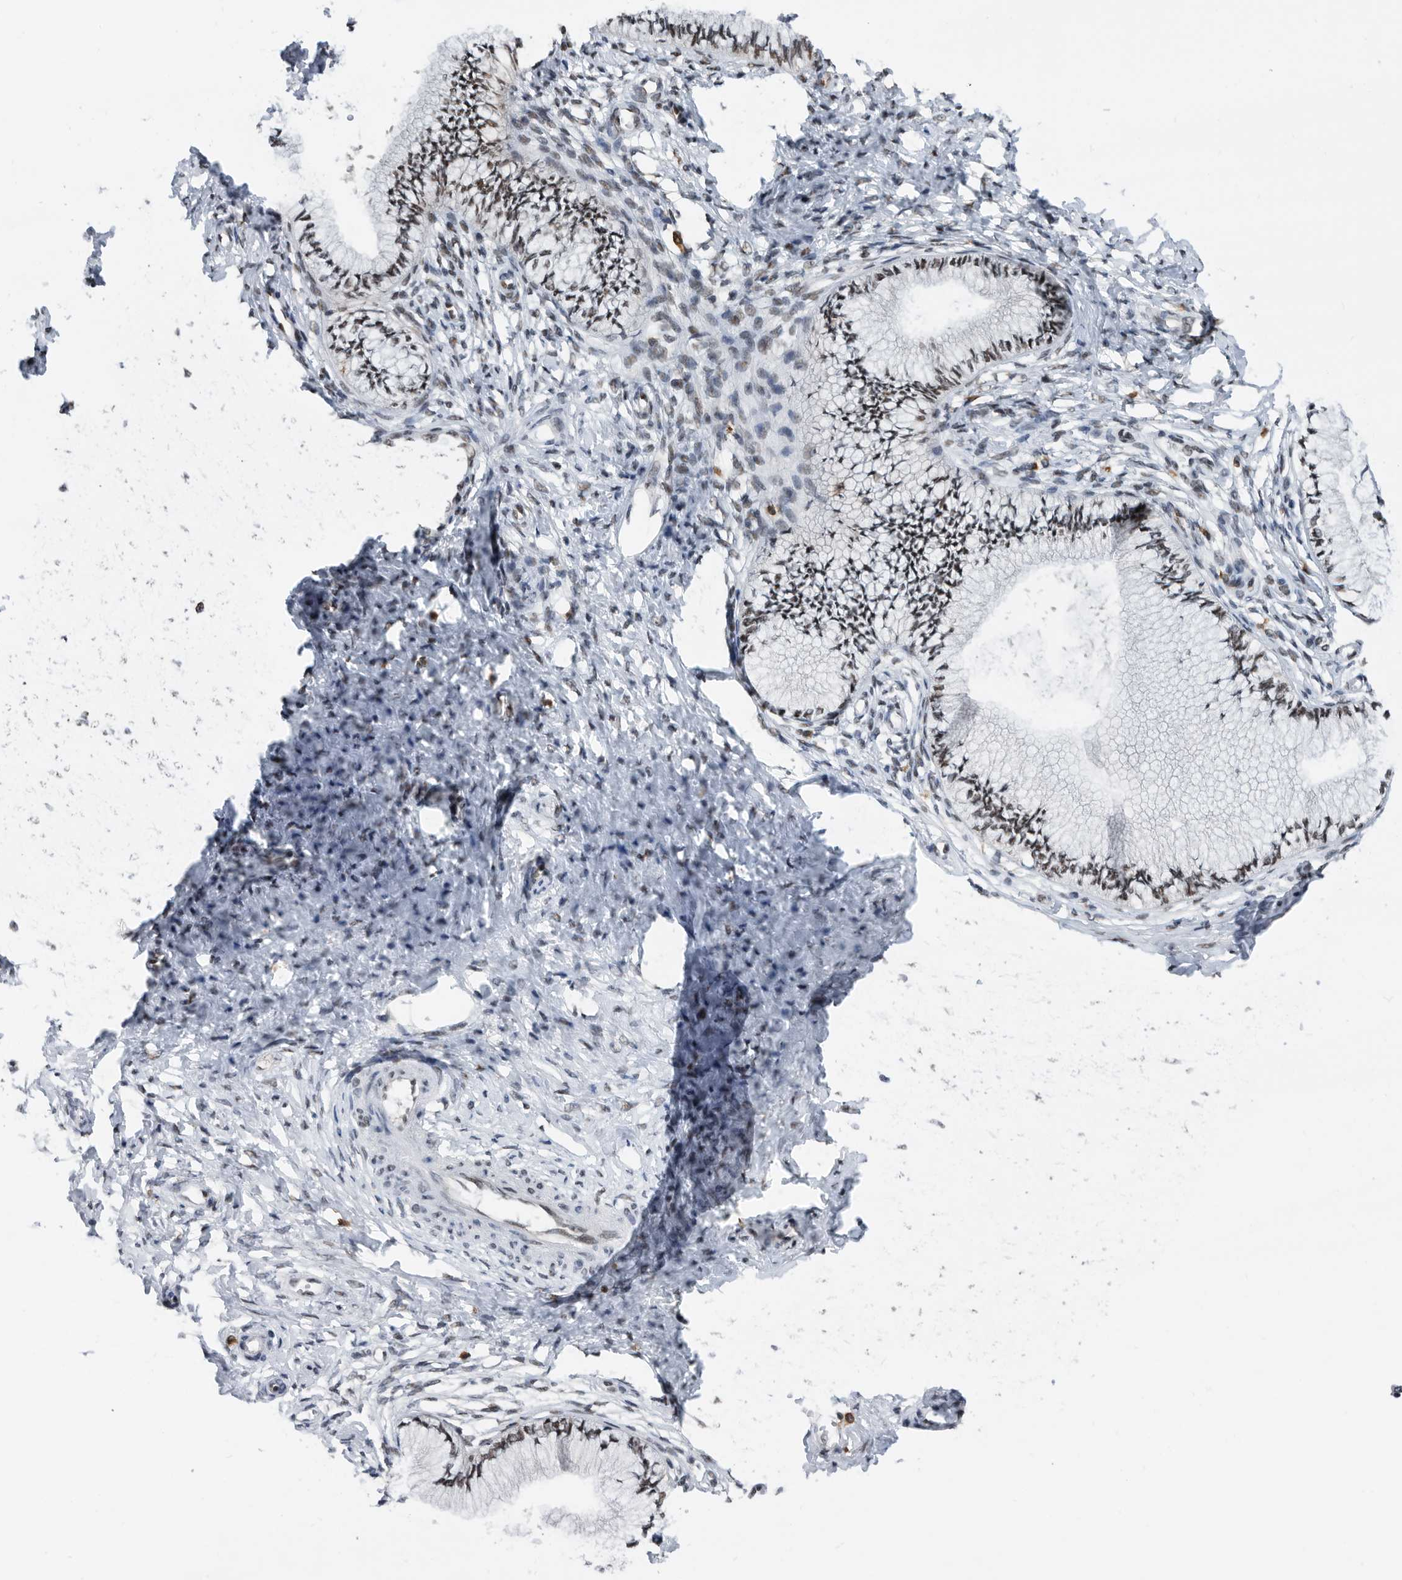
{"staining": {"intensity": "strong", "quantity": "25%-75%", "location": "nuclear"}, "tissue": "cervix", "cell_type": "Glandular cells", "image_type": "normal", "snomed": [{"axis": "morphology", "description": "Normal tissue, NOS"}, {"axis": "topography", "description": "Cervix"}], "caption": "Normal cervix reveals strong nuclear staining in about 25%-75% of glandular cells Nuclei are stained in blue..", "gene": "ZNF260", "patient": {"sex": "female", "age": 36}}